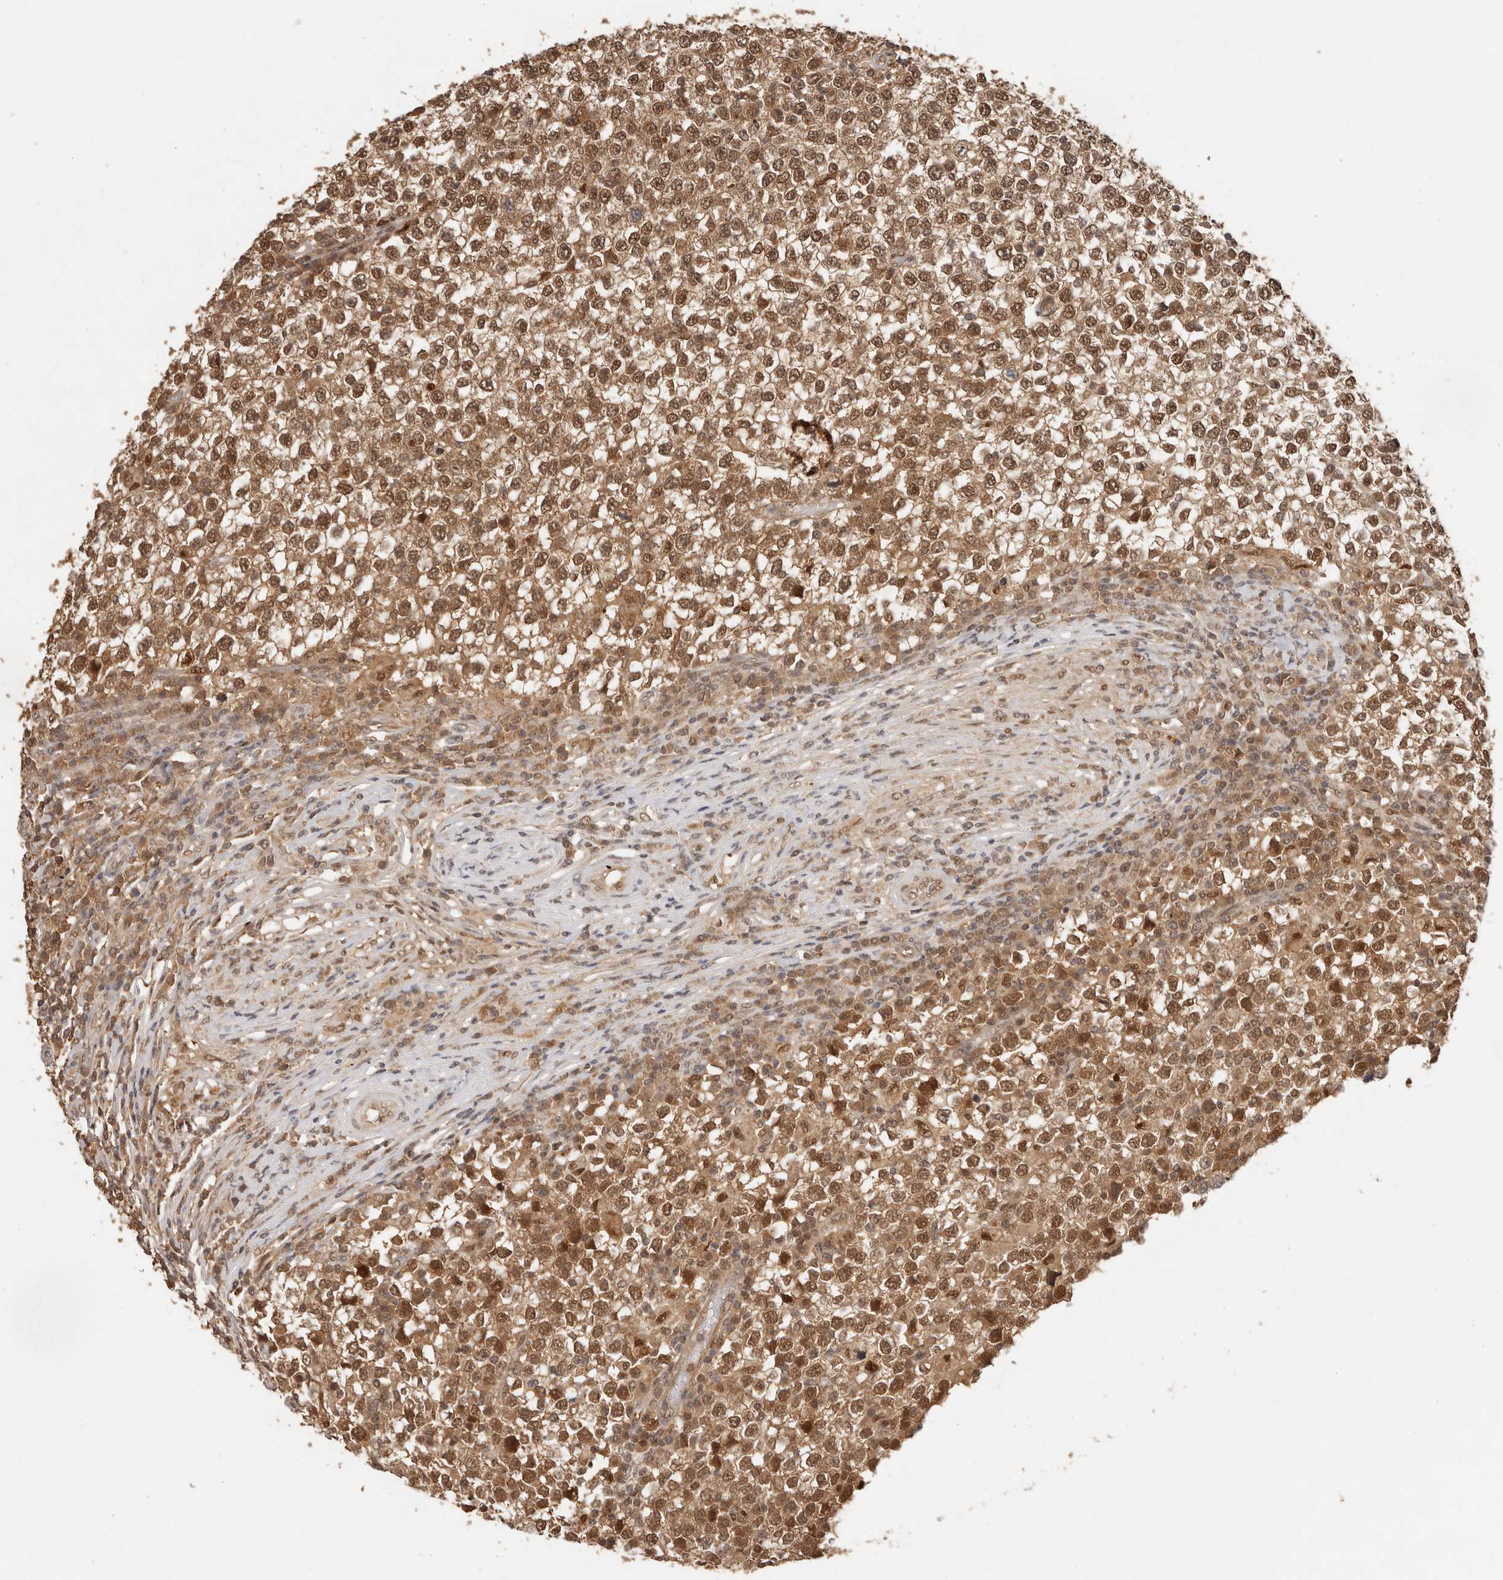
{"staining": {"intensity": "moderate", "quantity": ">75%", "location": "cytoplasmic/membranous,nuclear"}, "tissue": "testis cancer", "cell_type": "Tumor cells", "image_type": "cancer", "snomed": [{"axis": "morphology", "description": "Seminoma, NOS"}, {"axis": "topography", "description": "Testis"}], "caption": "DAB immunohistochemical staining of human testis cancer demonstrates moderate cytoplasmic/membranous and nuclear protein positivity in about >75% of tumor cells.", "gene": "PSMA5", "patient": {"sex": "male", "age": 65}}